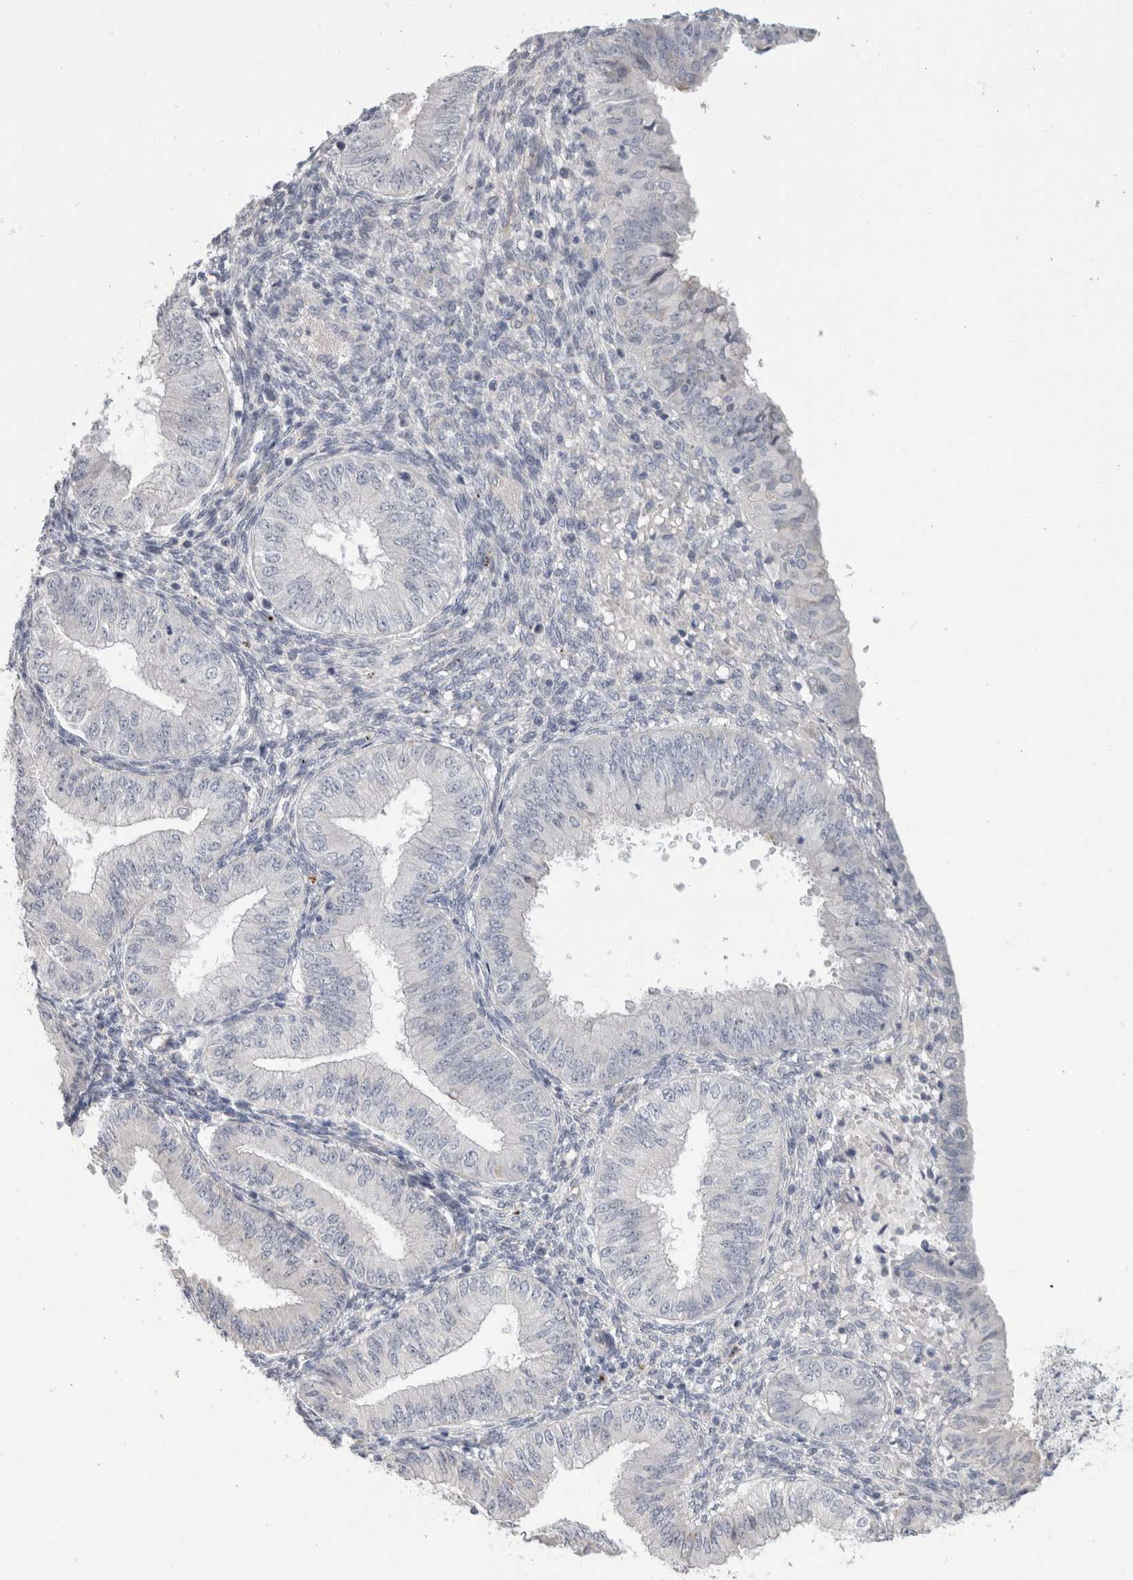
{"staining": {"intensity": "negative", "quantity": "none", "location": "none"}, "tissue": "endometrial cancer", "cell_type": "Tumor cells", "image_type": "cancer", "snomed": [{"axis": "morphology", "description": "Normal tissue, NOS"}, {"axis": "morphology", "description": "Adenocarcinoma, NOS"}, {"axis": "topography", "description": "Endometrium"}], "caption": "Tumor cells are negative for protein expression in human endometrial cancer (adenocarcinoma).", "gene": "AFP", "patient": {"sex": "female", "age": 53}}